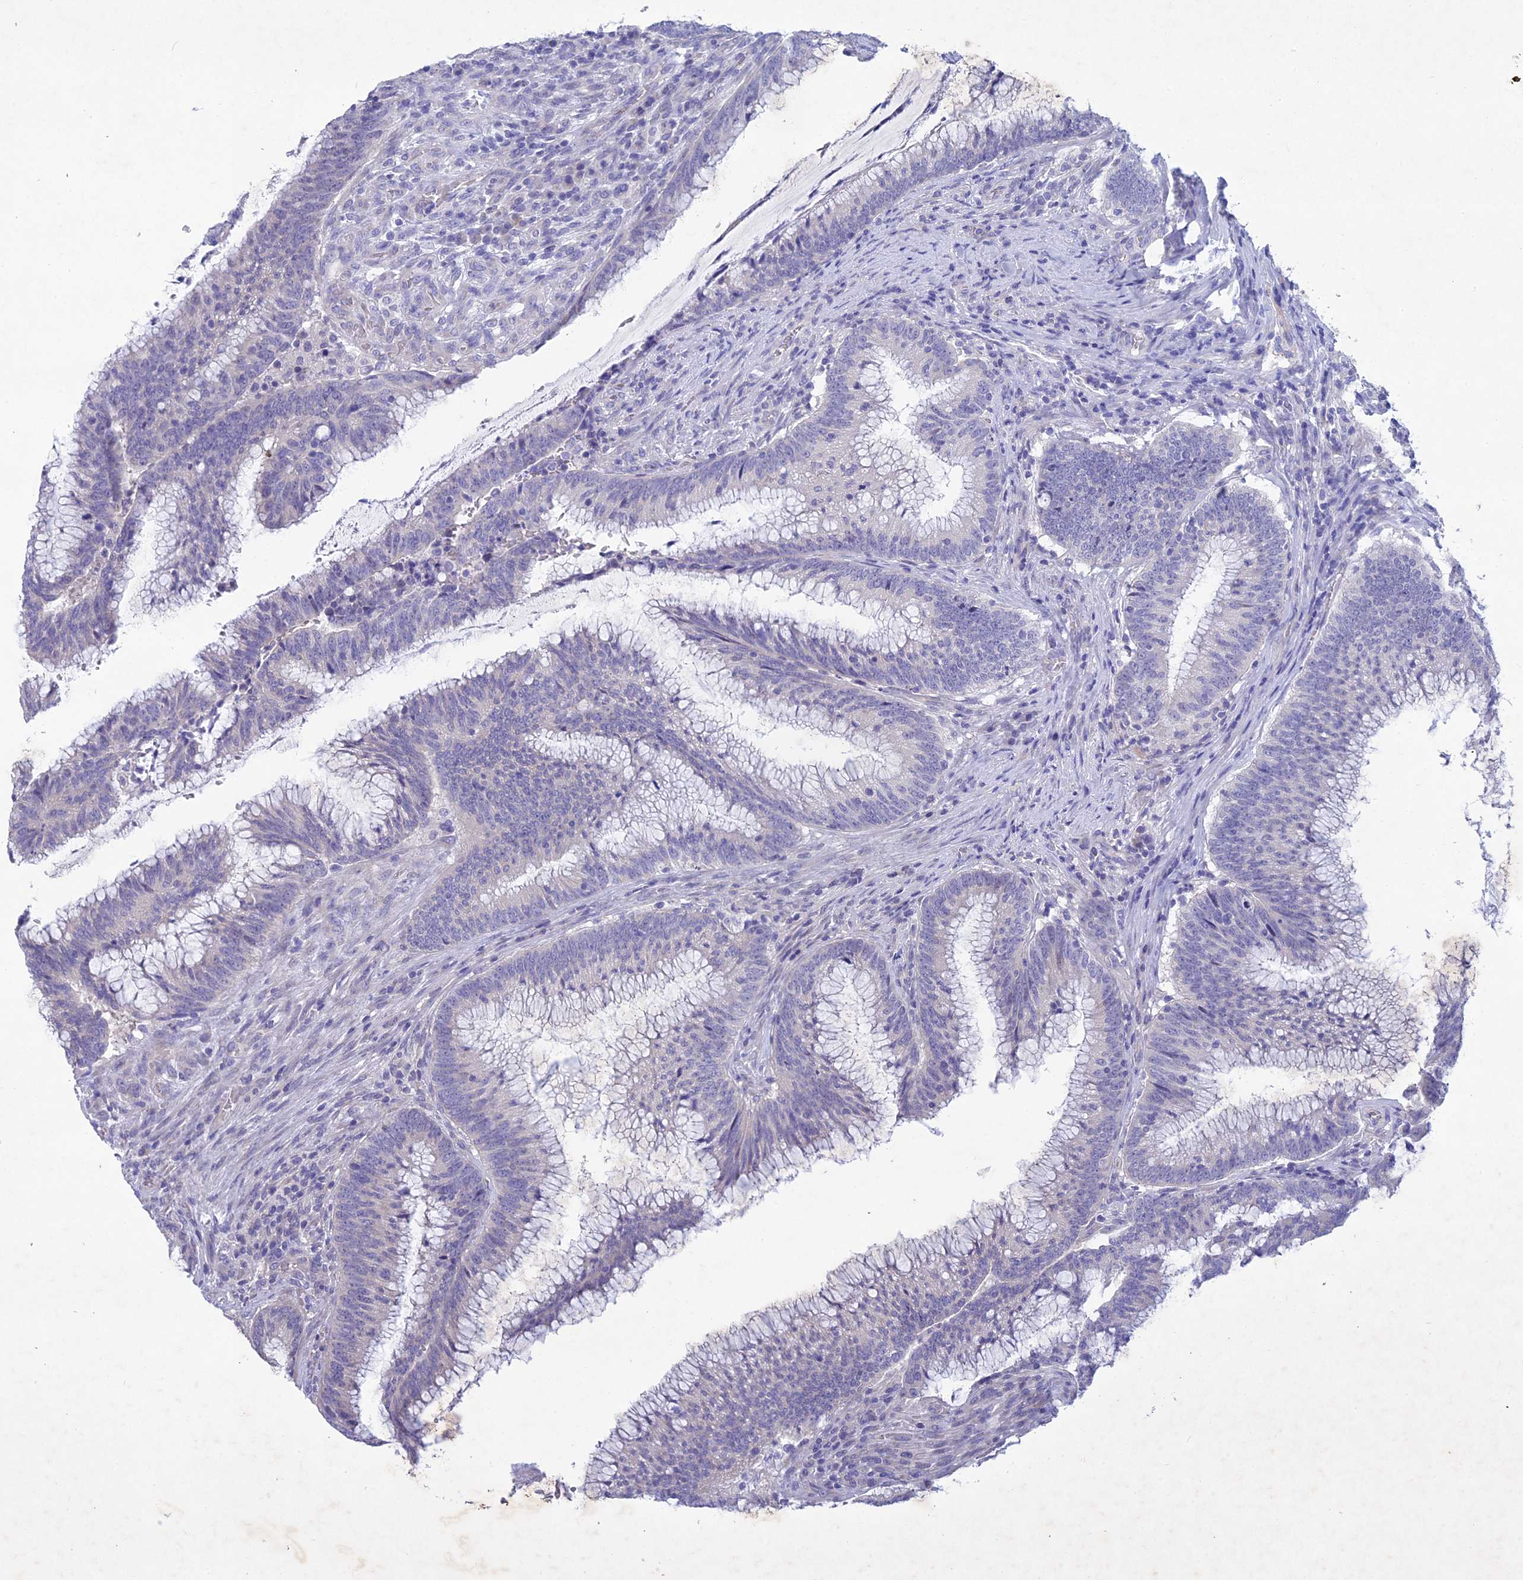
{"staining": {"intensity": "negative", "quantity": "none", "location": "none"}, "tissue": "colorectal cancer", "cell_type": "Tumor cells", "image_type": "cancer", "snomed": [{"axis": "morphology", "description": "Adenocarcinoma, NOS"}, {"axis": "topography", "description": "Rectum"}], "caption": "Micrograph shows no significant protein expression in tumor cells of adenocarcinoma (colorectal).", "gene": "BTBD19", "patient": {"sex": "female", "age": 77}}